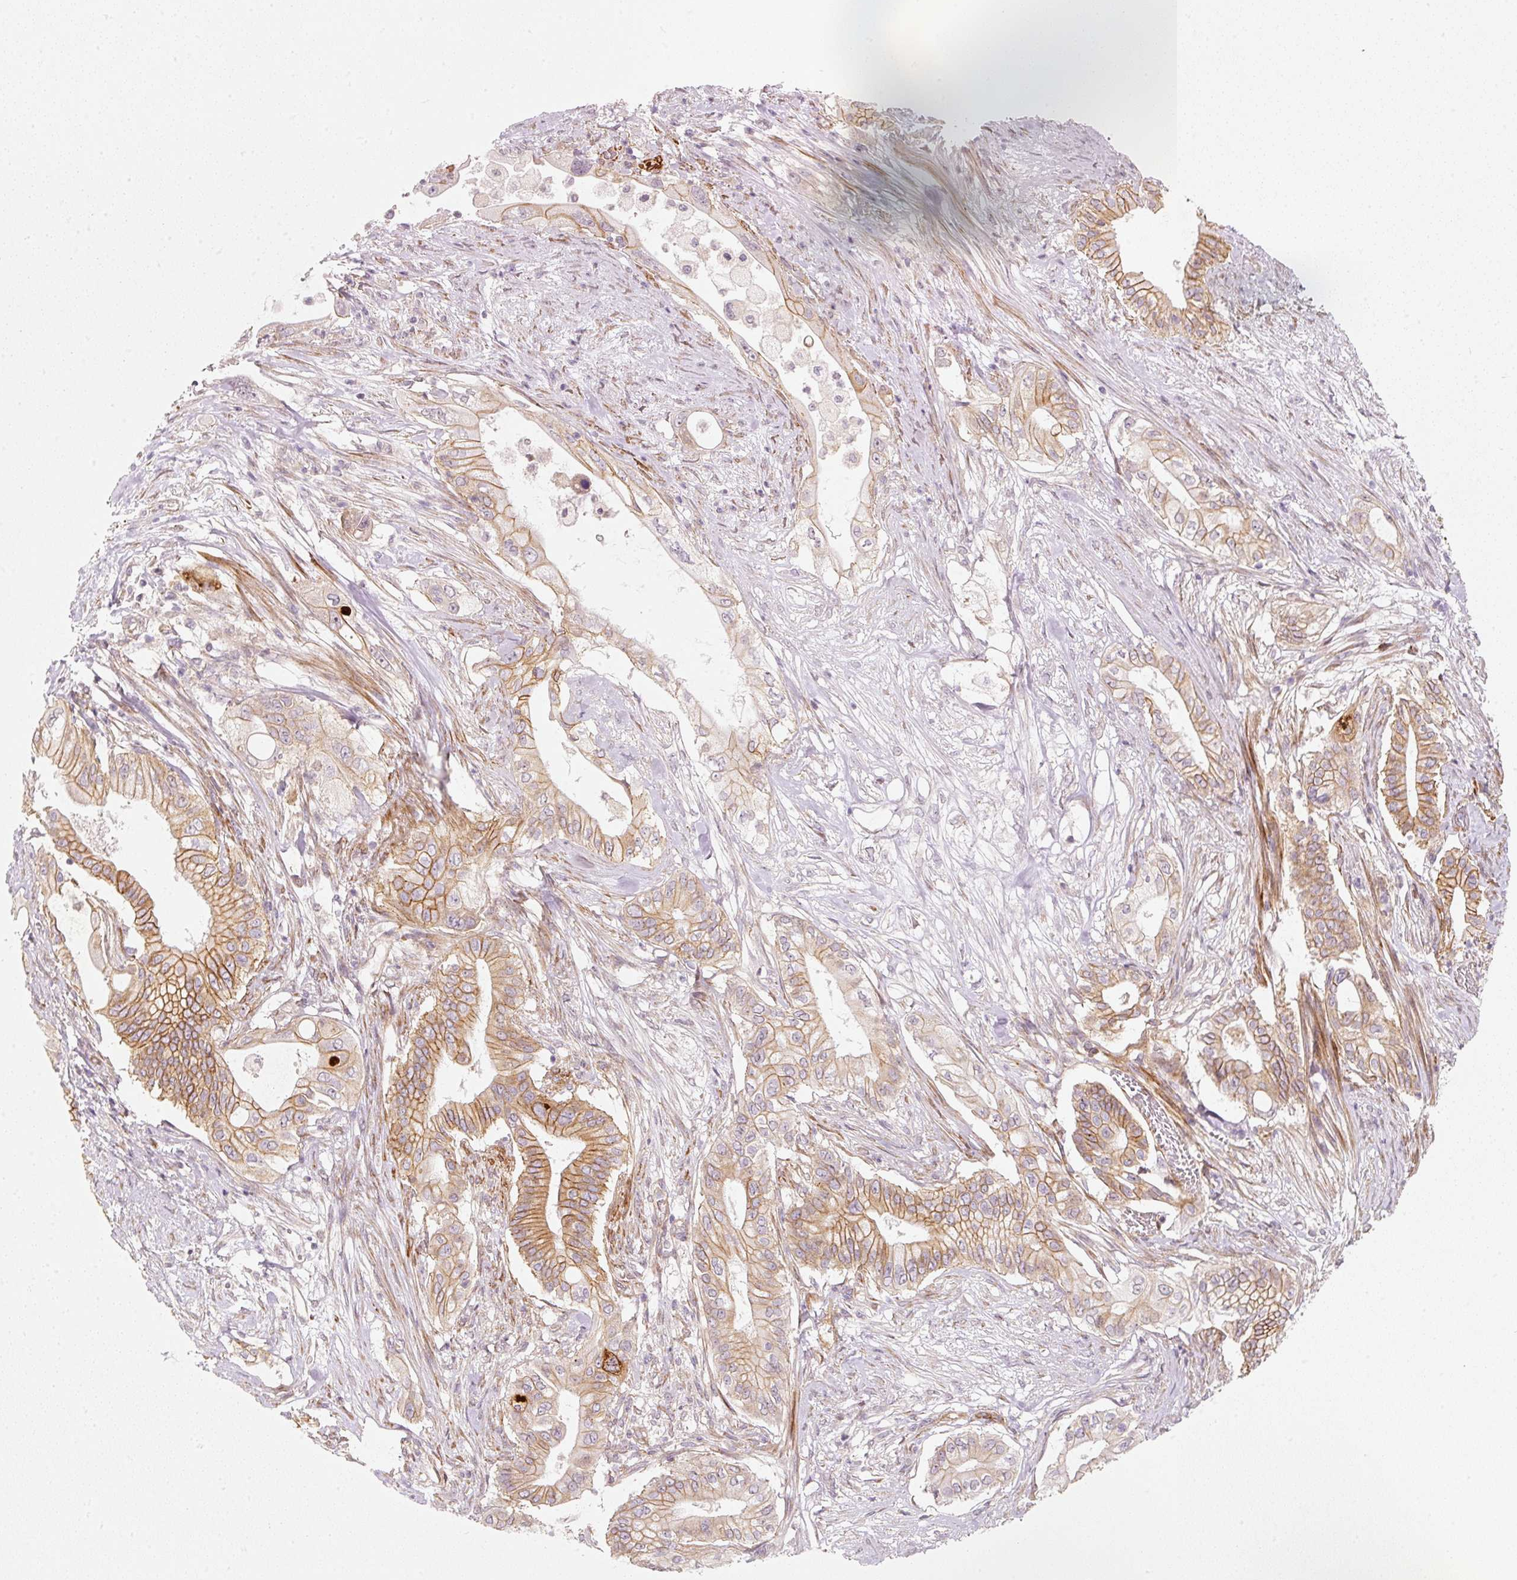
{"staining": {"intensity": "moderate", "quantity": ">75%", "location": "cytoplasmic/membranous"}, "tissue": "pancreatic cancer", "cell_type": "Tumor cells", "image_type": "cancer", "snomed": [{"axis": "morphology", "description": "Adenocarcinoma, NOS"}, {"axis": "topography", "description": "Pancreas"}], "caption": "Immunohistochemistry micrograph of pancreatic cancer stained for a protein (brown), which displays medium levels of moderate cytoplasmic/membranous staining in approximately >75% of tumor cells.", "gene": "KCNQ1", "patient": {"sex": "female", "age": 68}}